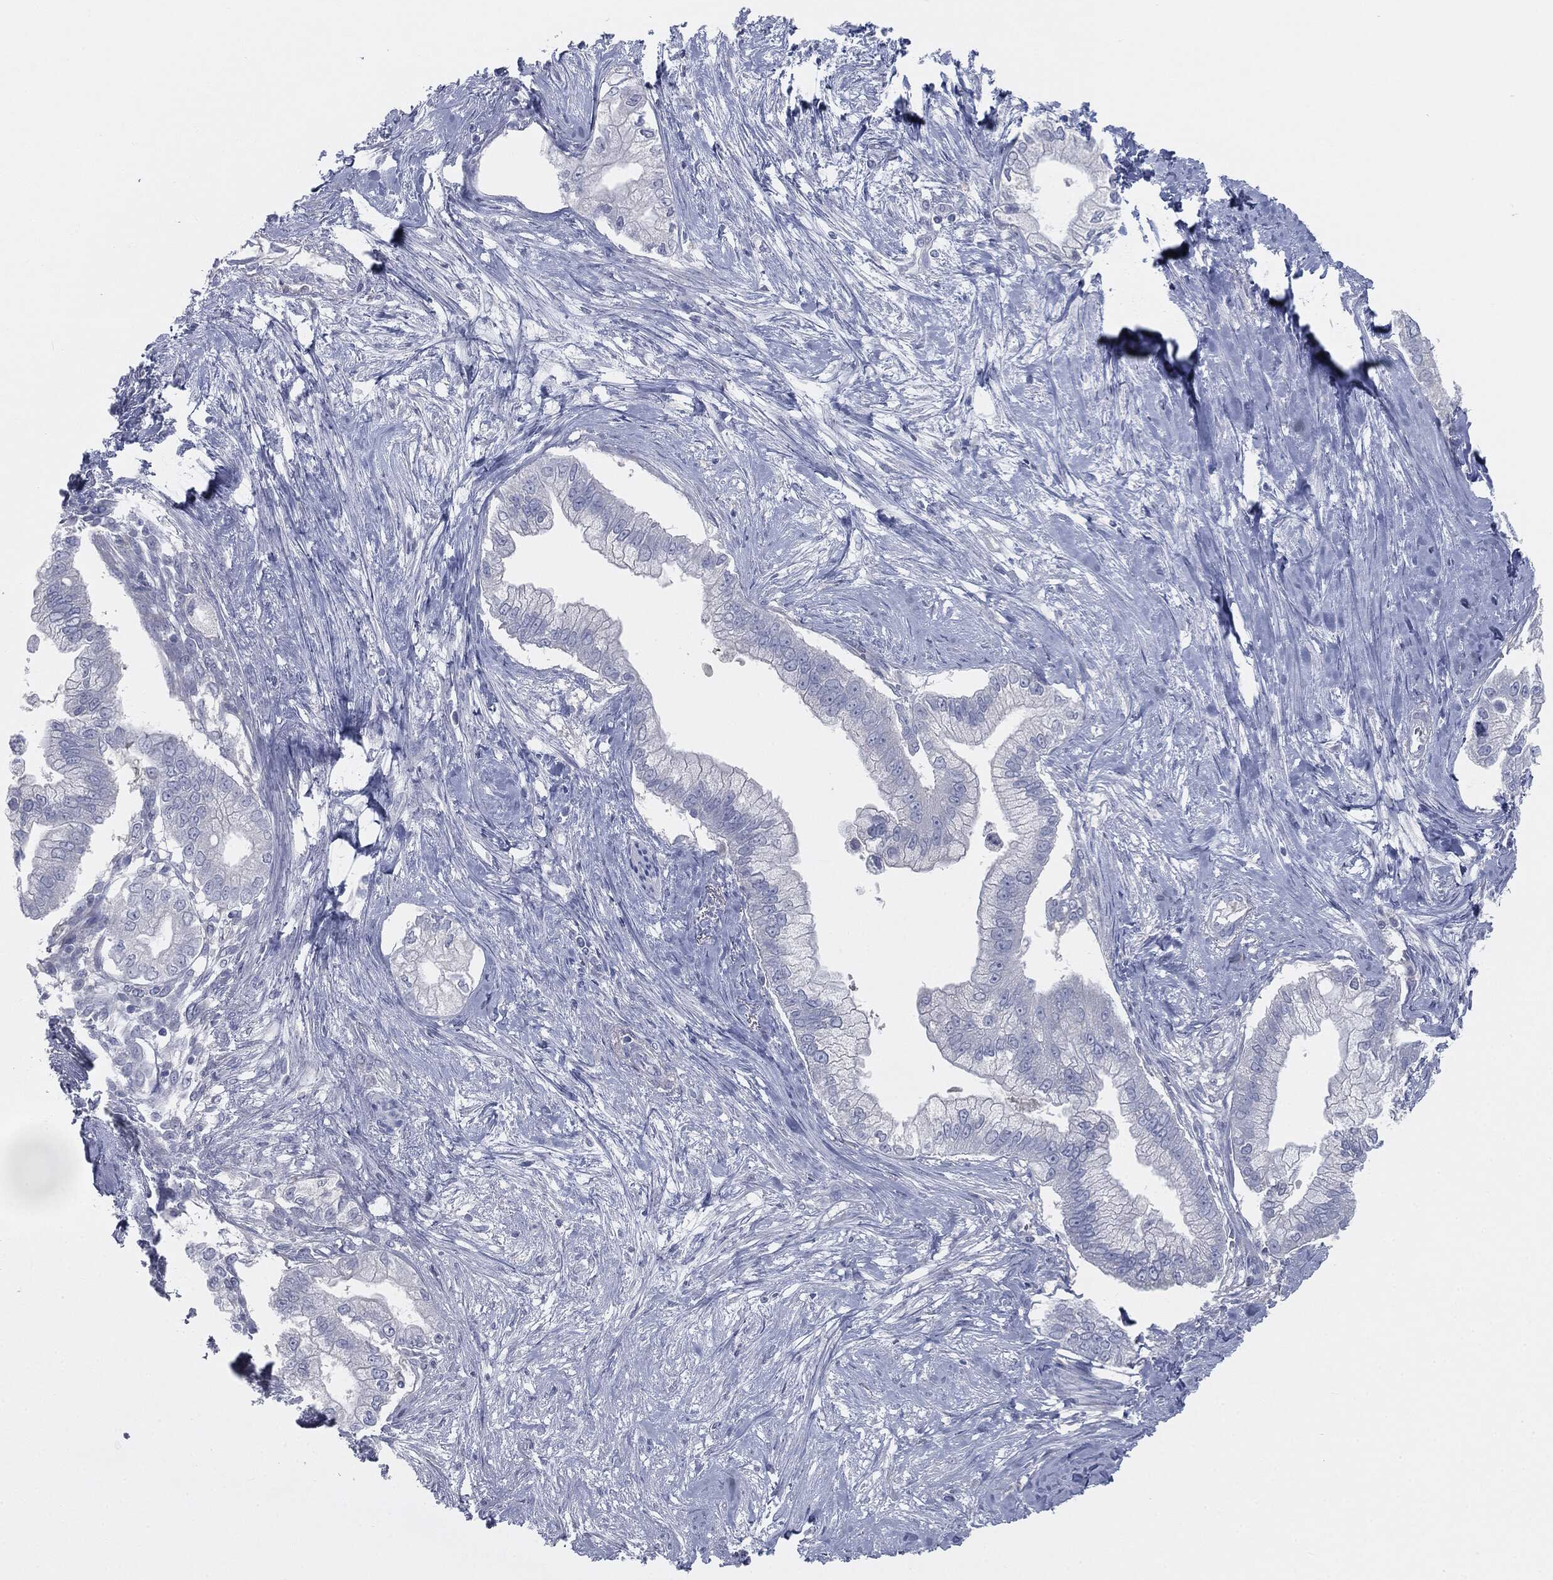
{"staining": {"intensity": "negative", "quantity": "none", "location": "none"}, "tissue": "pancreatic cancer", "cell_type": "Tumor cells", "image_type": "cancer", "snomed": [{"axis": "morphology", "description": "Adenocarcinoma, NOS"}, {"axis": "topography", "description": "Pancreas"}], "caption": "An immunohistochemistry (IHC) micrograph of pancreatic adenocarcinoma is shown. There is no staining in tumor cells of pancreatic adenocarcinoma.", "gene": "CAV3", "patient": {"sex": "male", "age": 70}}